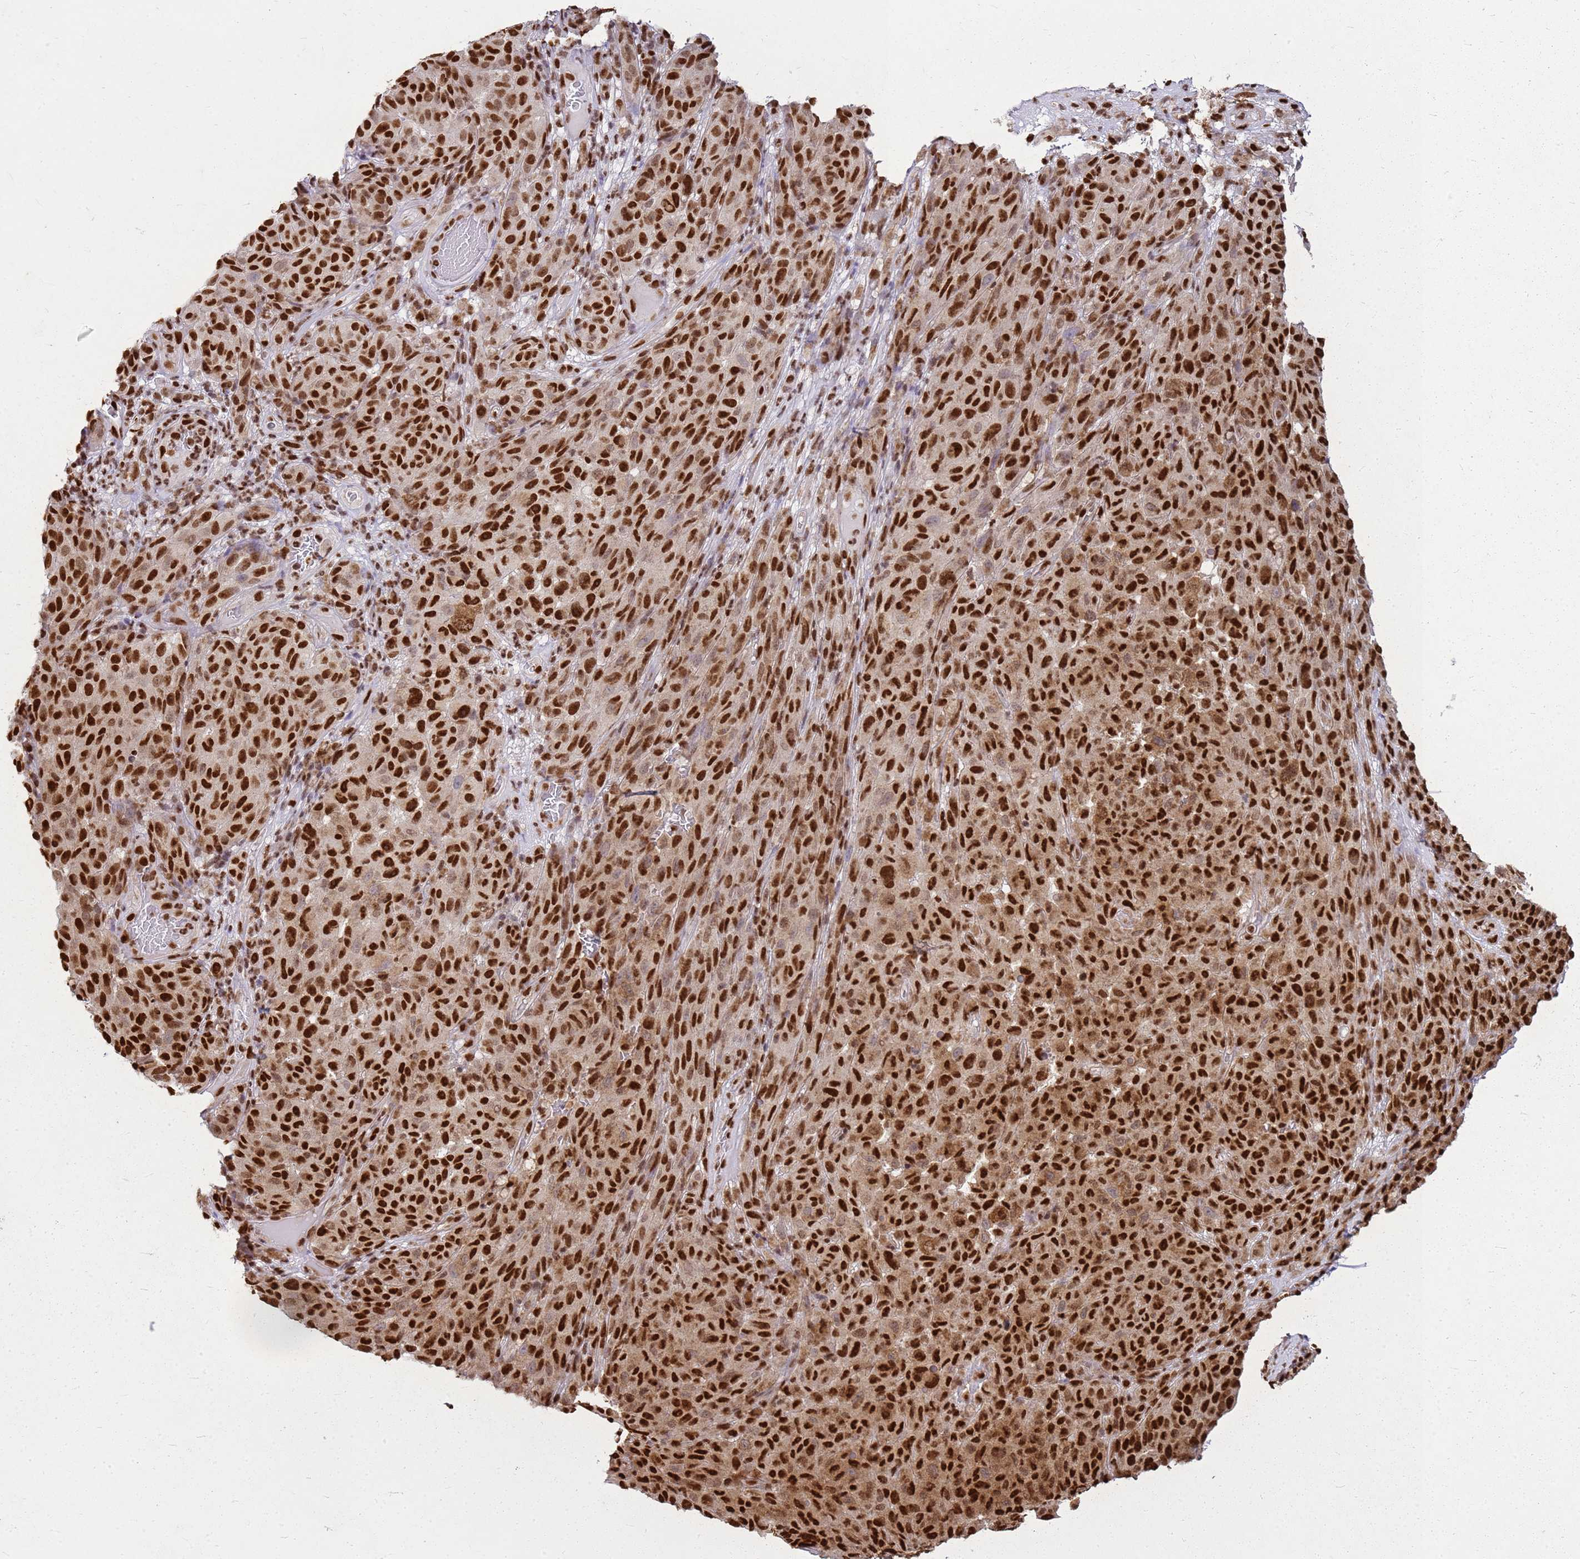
{"staining": {"intensity": "strong", "quantity": ">75%", "location": "nuclear"}, "tissue": "melanoma", "cell_type": "Tumor cells", "image_type": "cancer", "snomed": [{"axis": "morphology", "description": "Malignant melanoma, NOS"}, {"axis": "topography", "description": "Skin"}], "caption": "Immunohistochemical staining of human malignant melanoma exhibits strong nuclear protein positivity in about >75% of tumor cells.", "gene": "APEX1", "patient": {"sex": "female", "age": 82}}